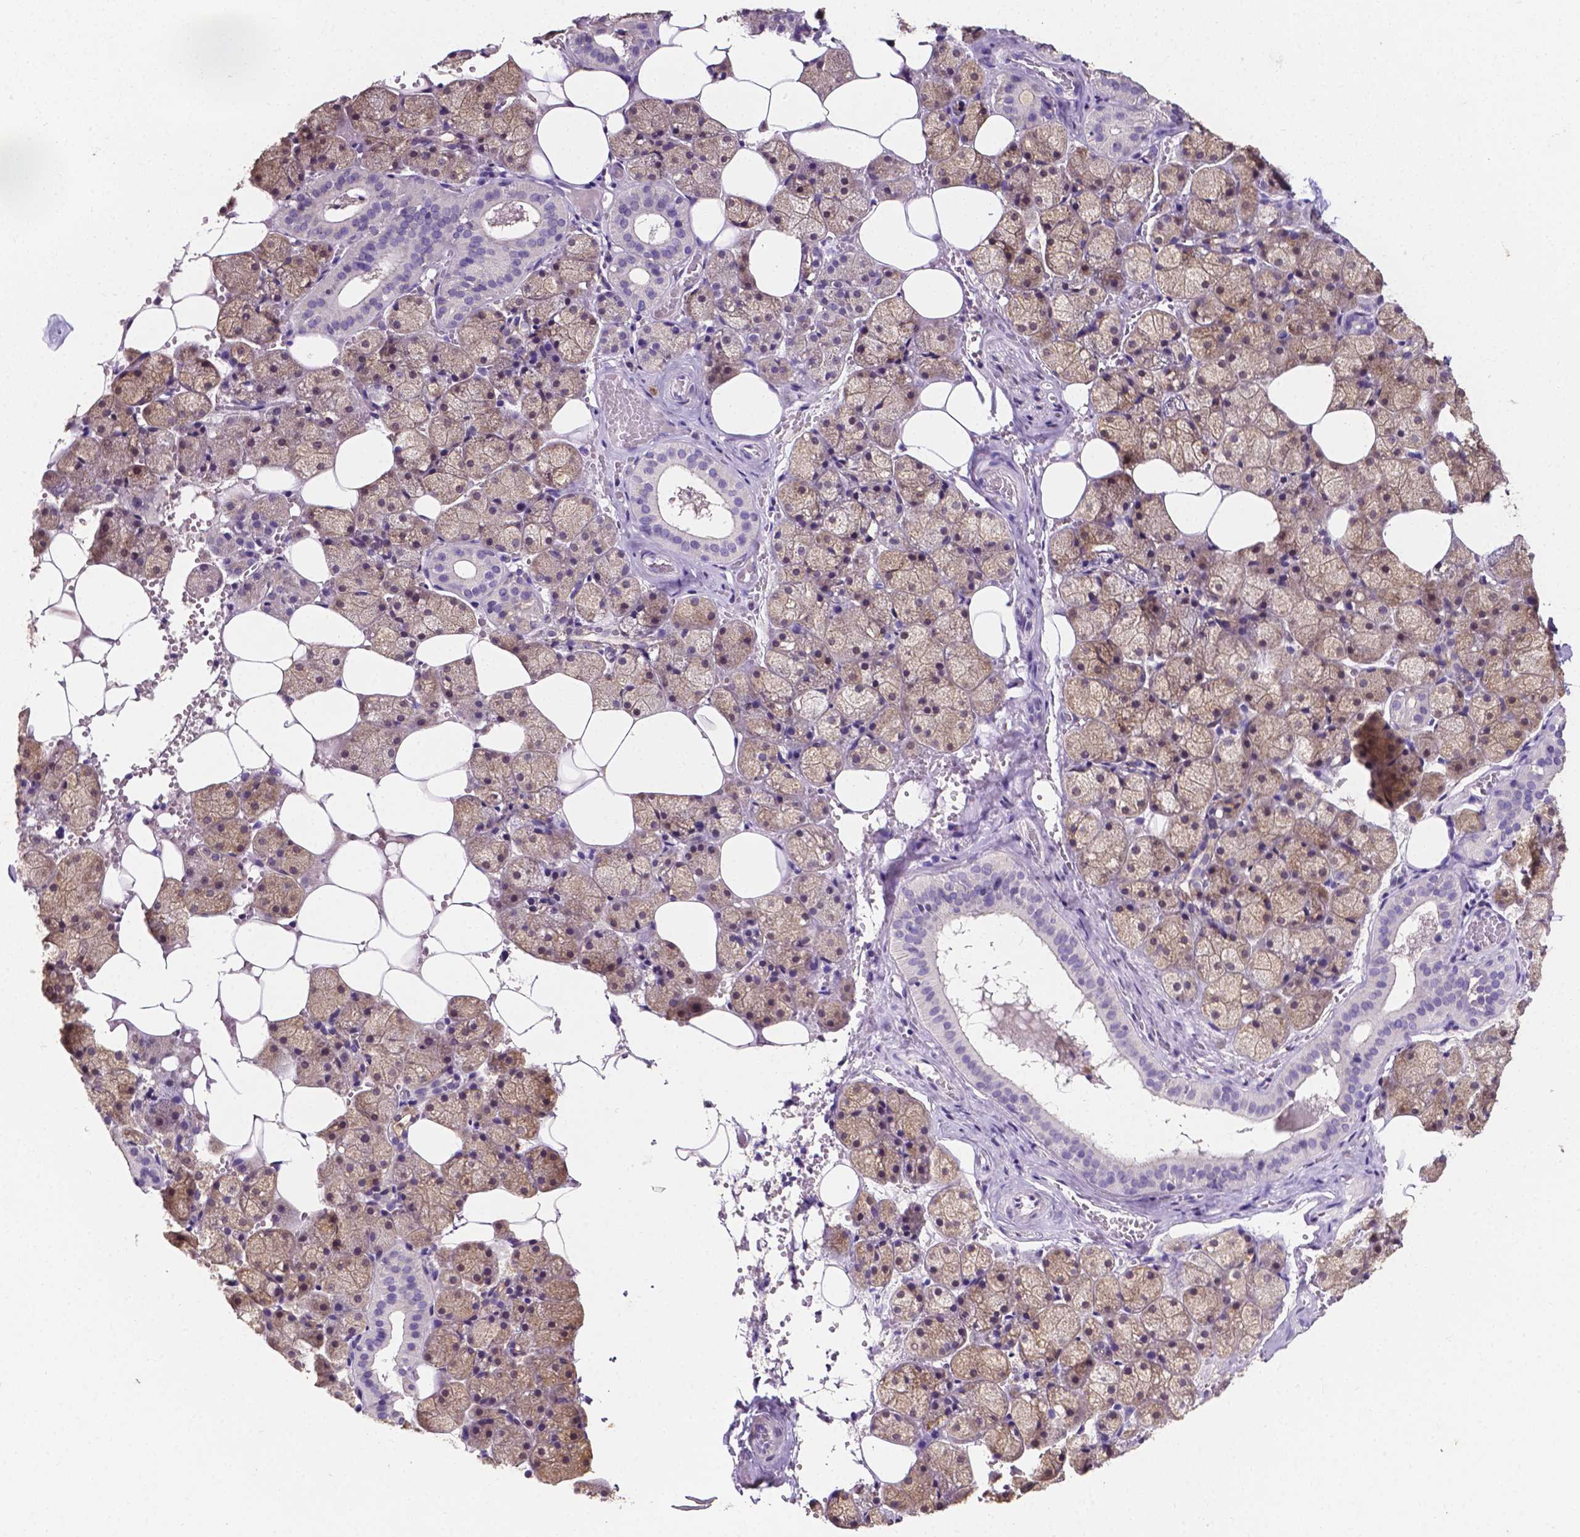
{"staining": {"intensity": "weak", "quantity": "25%-75%", "location": "cytoplasmic/membranous"}, "tissue": "salivary gland", "cell_type": "Glandular cells", "image_type": "normal", "snomed": [{"axis": "morphology", "description": "Normal tissue, NOS"}, {"axis": "topography", "description": "Salivary gland"}], "caption": "Immunohistochemistry (DAB (3,3'-diaminobenzidine)) staining of unremarkable salivary gland demonstrates weak cytoplasmic/membranous protein positivity in approximately 25%-75% of glandular cells. (Stains: DAB (3,3'-diaminobenzidine) in brown, nuclei in blue, Microscopy: brightfield microscopy at high magnification).", "gene": "PSAT1", "patient": {"sex": "male", "age": 38}}